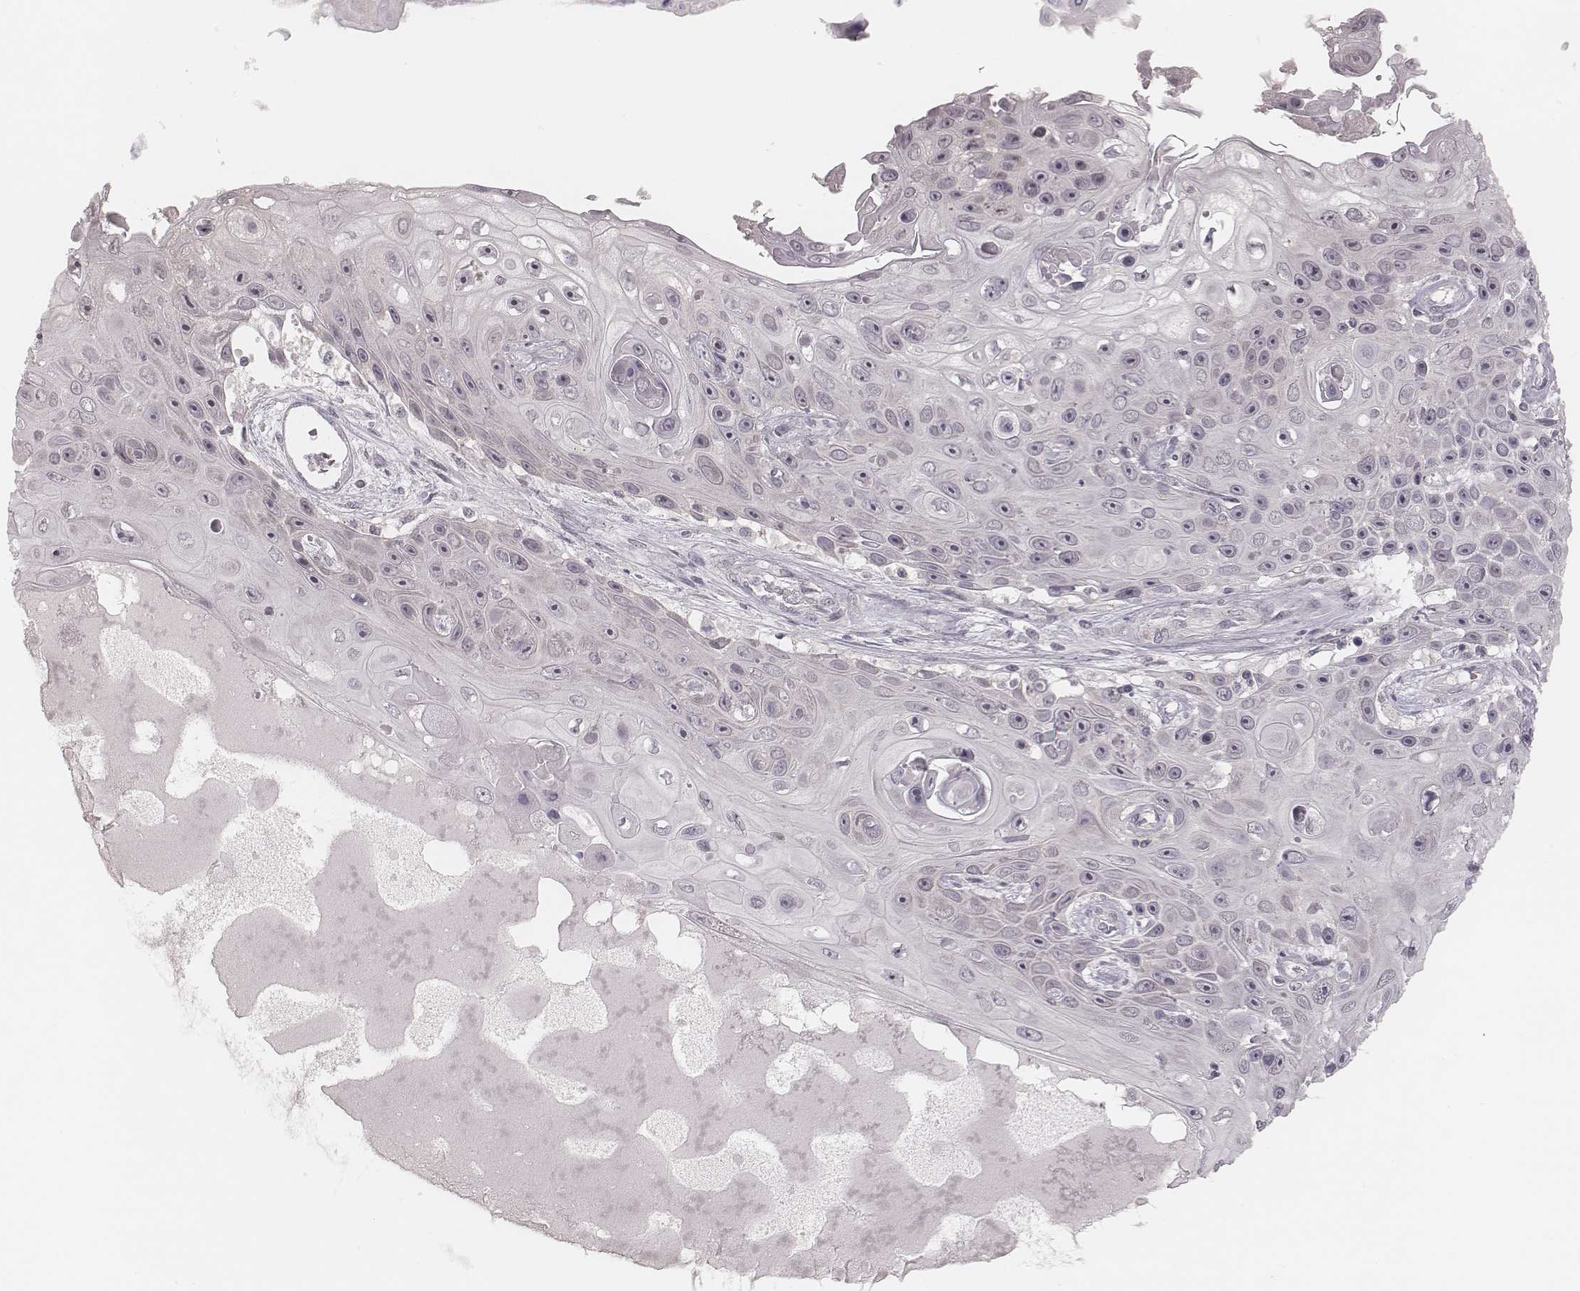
{"staining": {"intensity": "negative", "quantity": "none", "location": "none"}, "tissue": "skin cancer", "cell_type": "Tumor cells", "image_type": "cancer", "snomed": [{"axis": "morphology", "description": "Squamous cell carcinoma, NOS"}, {"axis": "topography", "description": "Skin"}], "caption": "This is a micrograph of immunohistochemistry staining of skin squamous cell carcinoma, which shows no positivity in tumor cells.", "gene": "ACACB", "patient": {"sex": "male", "age": 82}}